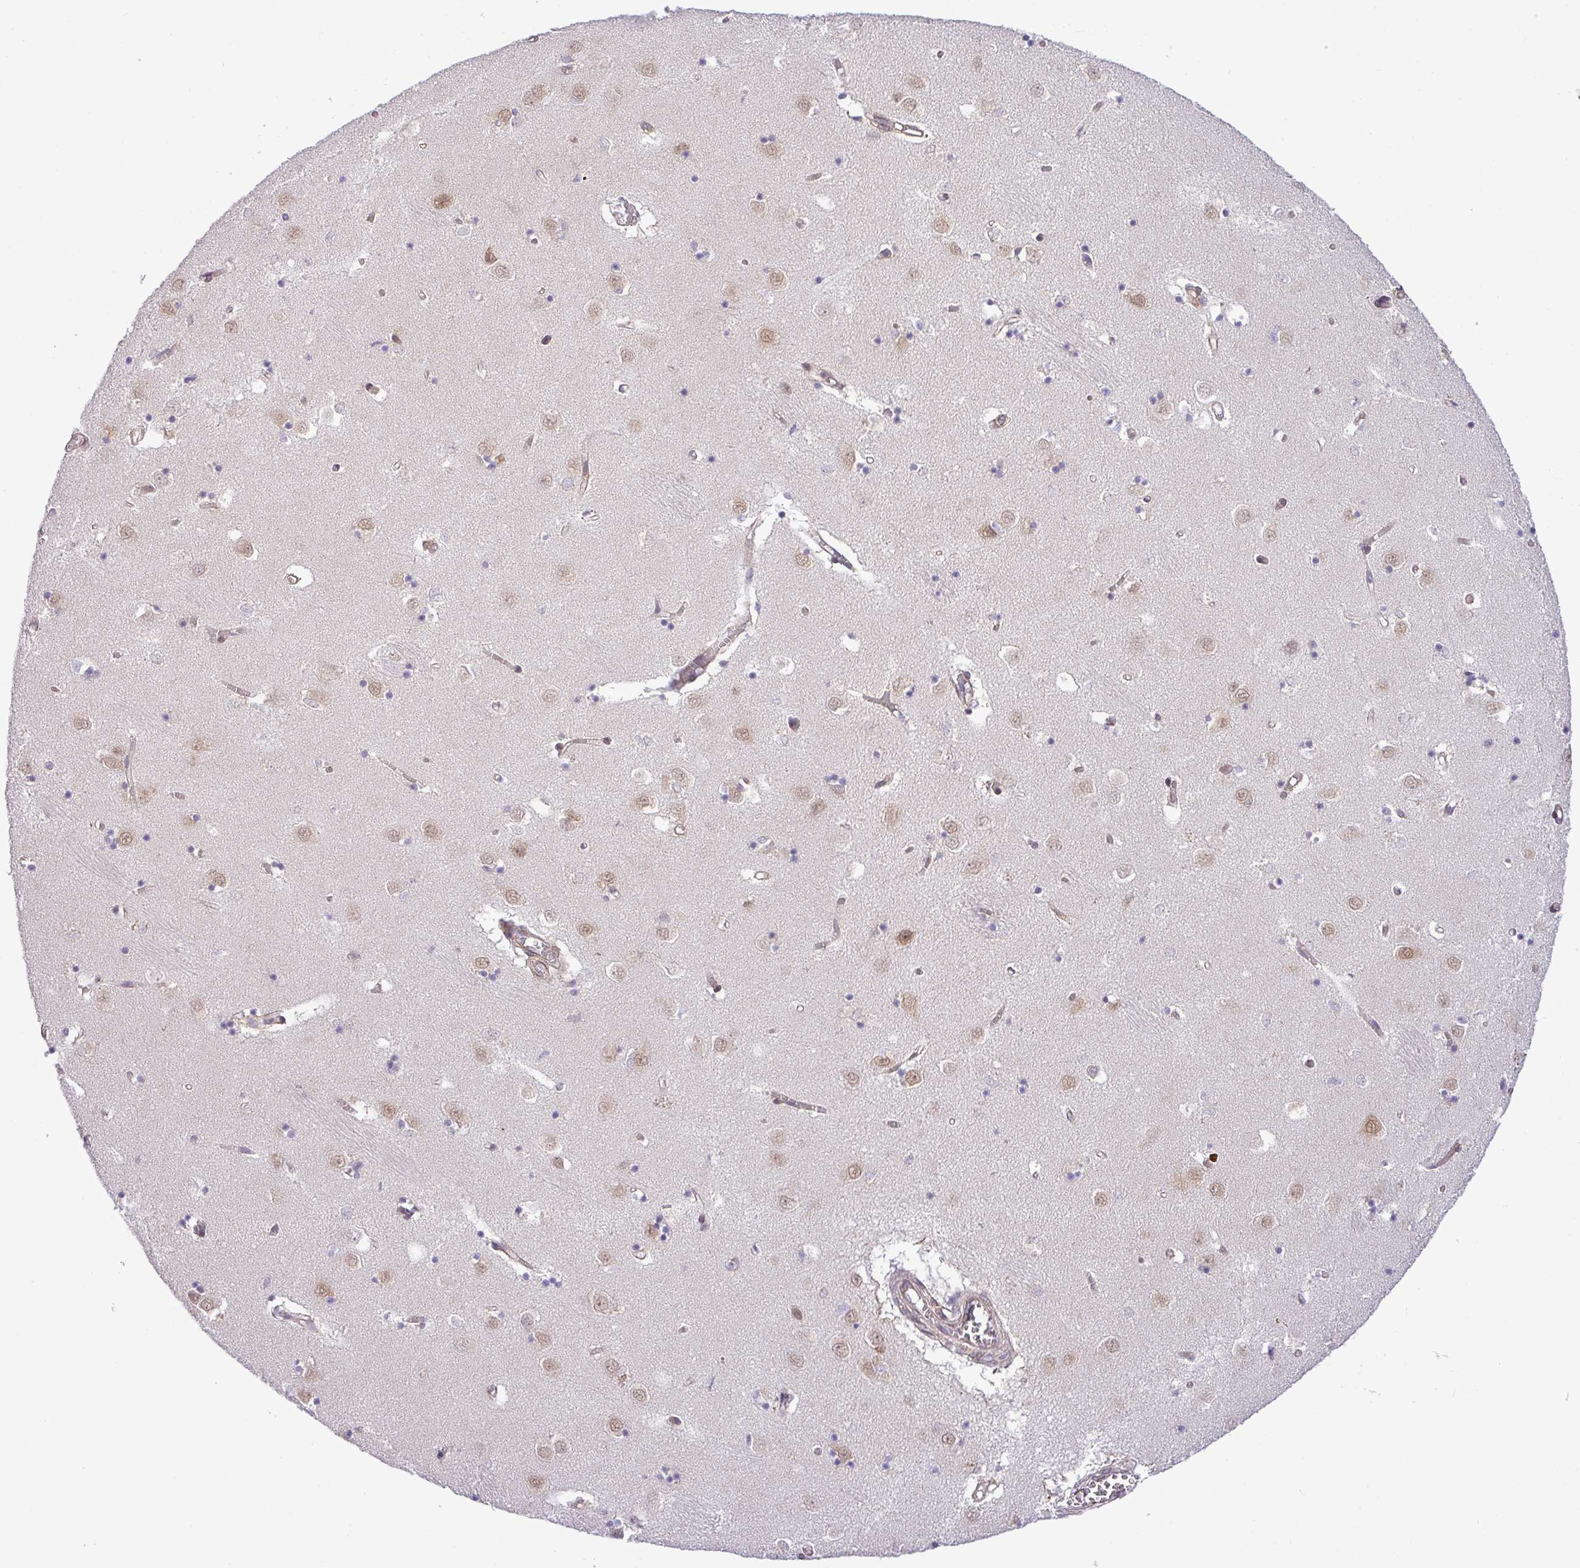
{"staining": {"intensity": "negative", "quantity": "none", "location": "none"}, "tissue": "caudate", "cell_type": "Glial cells", "image_type": "normal", "snomed": [{"axis": "morphology", "description": "Normal tissue, NOS"}, {"axis": "topography", "description": "Lateral ventricle wall"}], "caption": "An IHC micrograph of unremarkable caudate is shown. There is no staining in glial cells of caudate.", "gene": "FAM222B", "patient": {"sex": "male", "age": 70}}